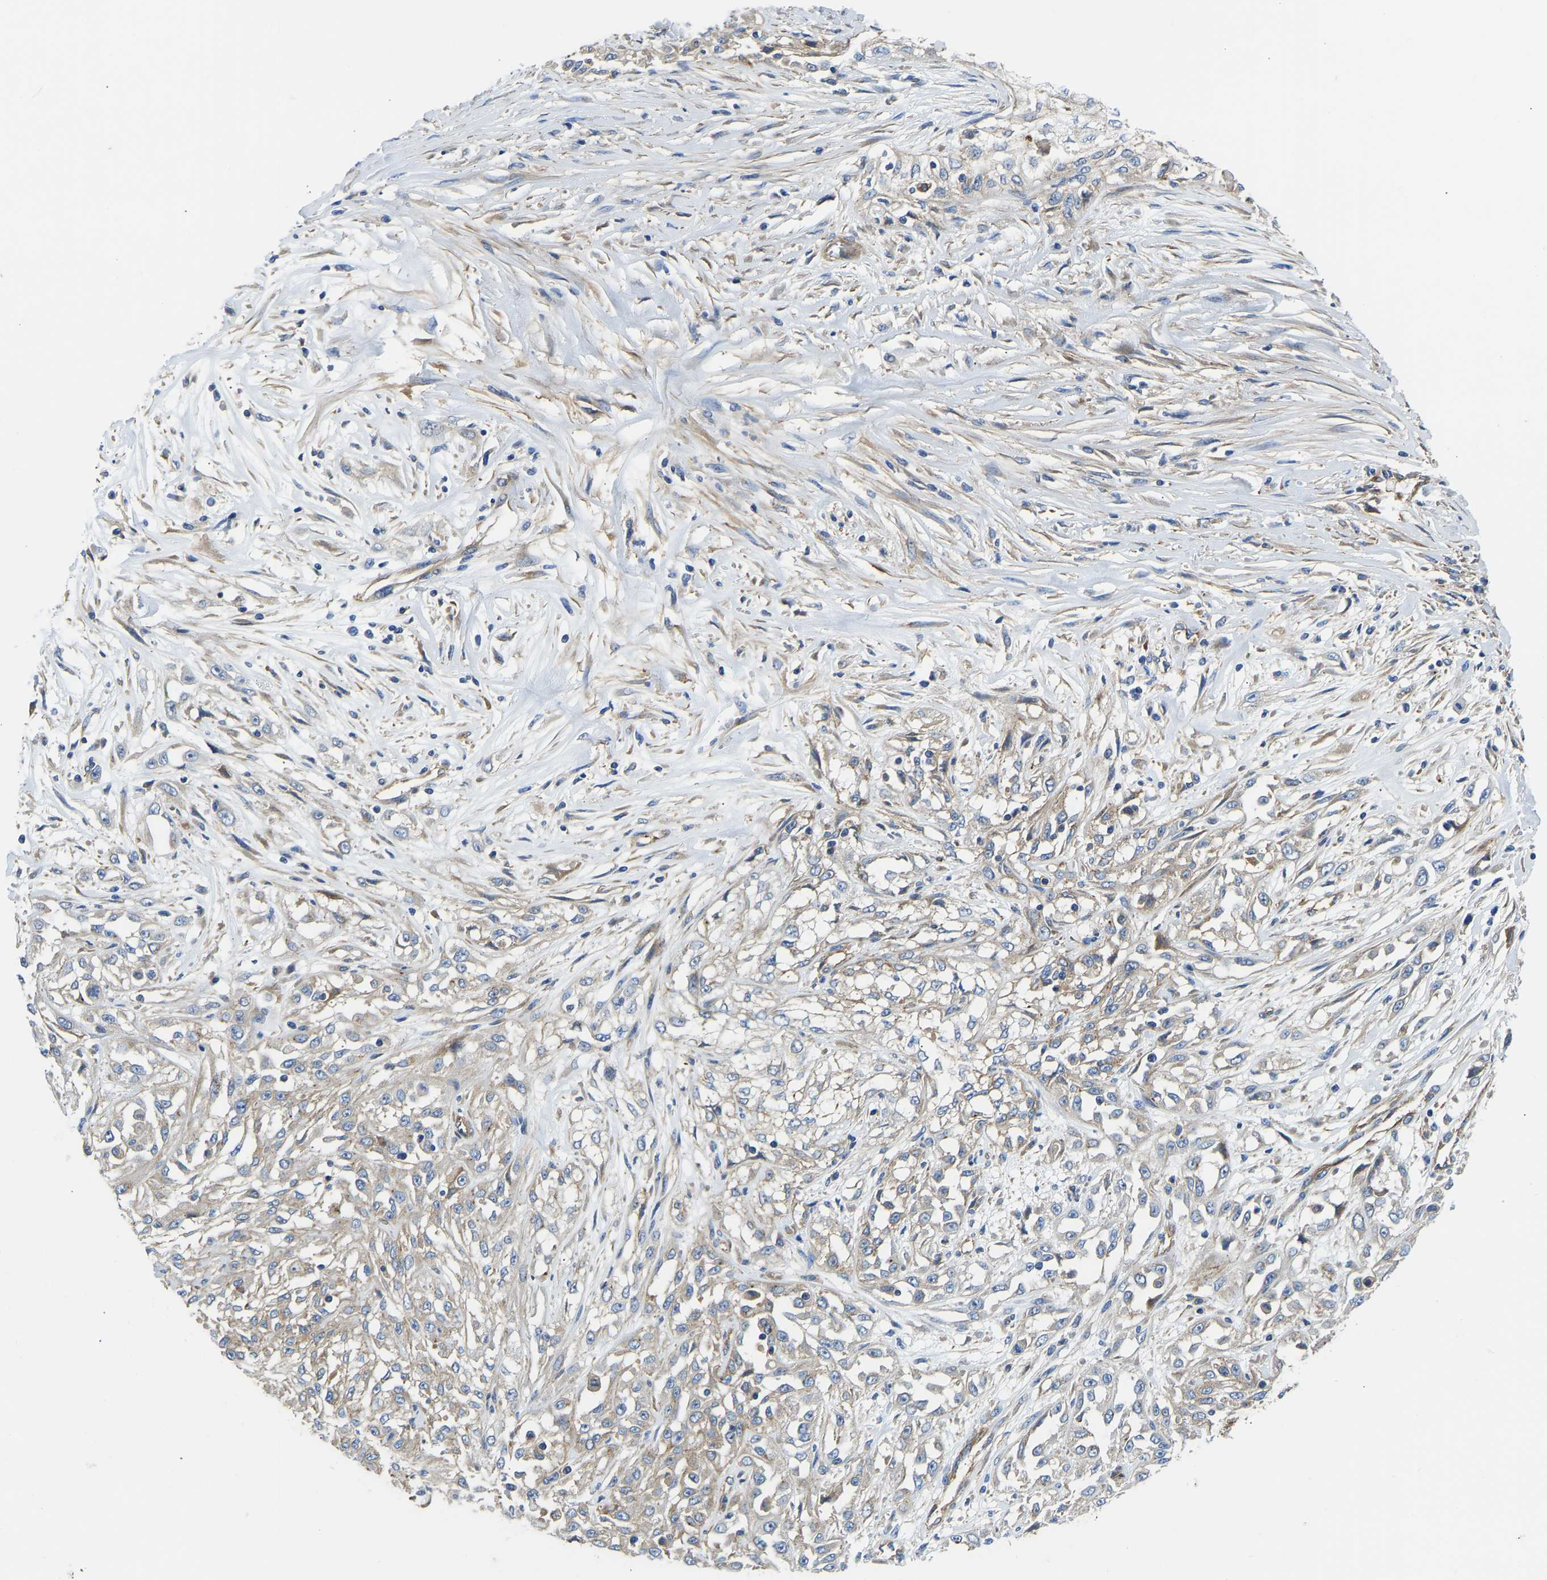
{"staining": {"intensity": "weak", "quantity": ">75%", "location": "cytoplasmic/membranous"}, "tissue": "skin cancer", "cell_type": "Tumor cells", "image_type": "cancer", "snomed": [{"axis": "morphology", "description": "Squamous cell carcinoma, NOS"}, {"axis": "morphology", "description": "Squamous cell carcinoma, metastatic, NOS"}, {"axis": "topography", "description": "Skin"}, {"axis": "topography", "description": "Lymph node"}], "caption": "Immunohistochemical staining of skin cancer displays low levels of weak cytoplasmic/membranous staining in about >75% of tumor cells.", "gene": "MYO1C", "patient": {"sex": "male", "age": 75}}